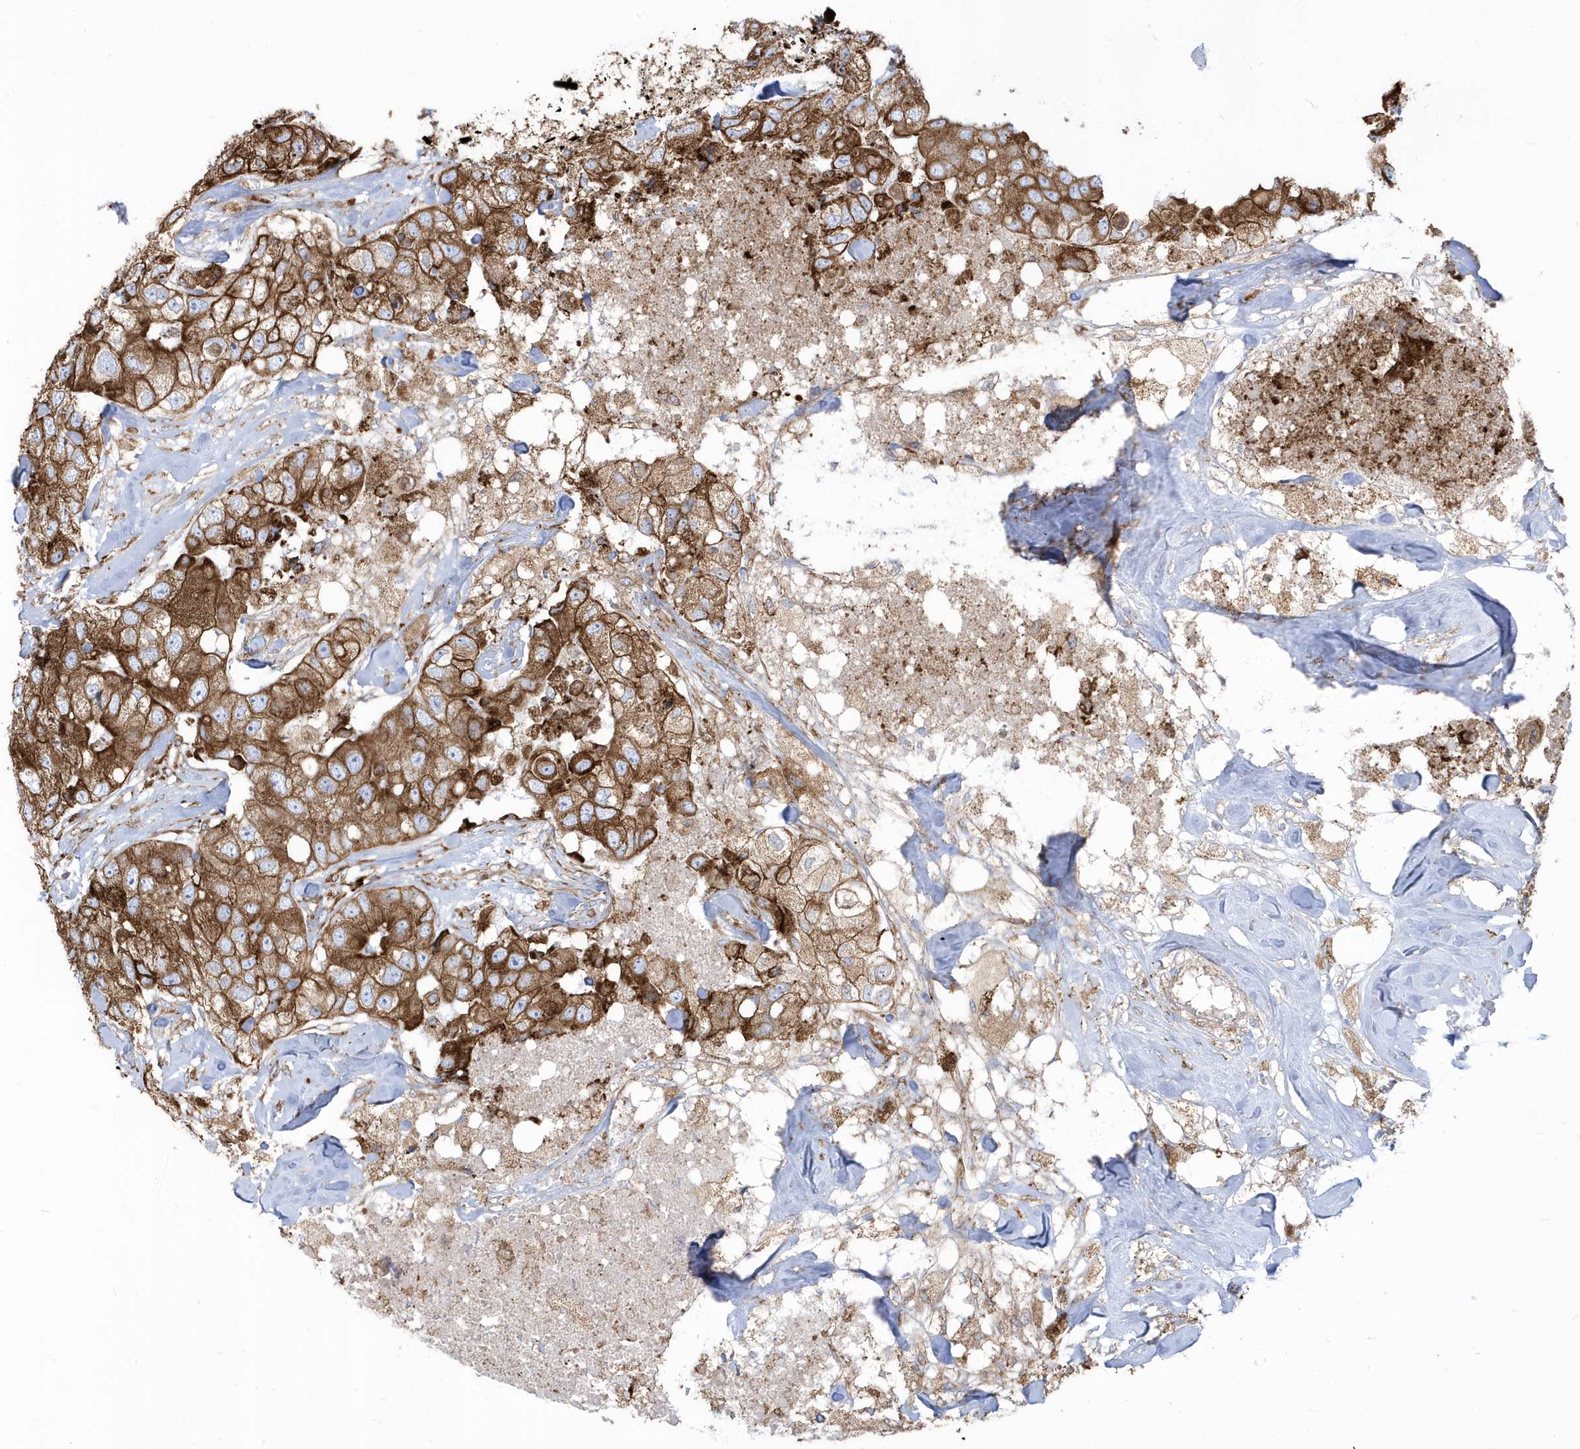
{"staining": {"intensity": "strong", "quantity": ">75%", "location": "cytoplasmic/membranous"}, "tissue": "breast cancer", "cell_type": "Tumor cells", "image_type": "cancer", "snomed": [{"axis": "morphology", "description": "Duct carcinoma"}, {"axis": "topography", "description": "Breast"}], "caption": "Strong cytoplasmic/membranous positivity is appreciated in approximately >75% of tumor cells in infiltrating ductal carcinoma (breast).", "gene": "PDIA6", "patient": {"sex": "female", "age": 62}}